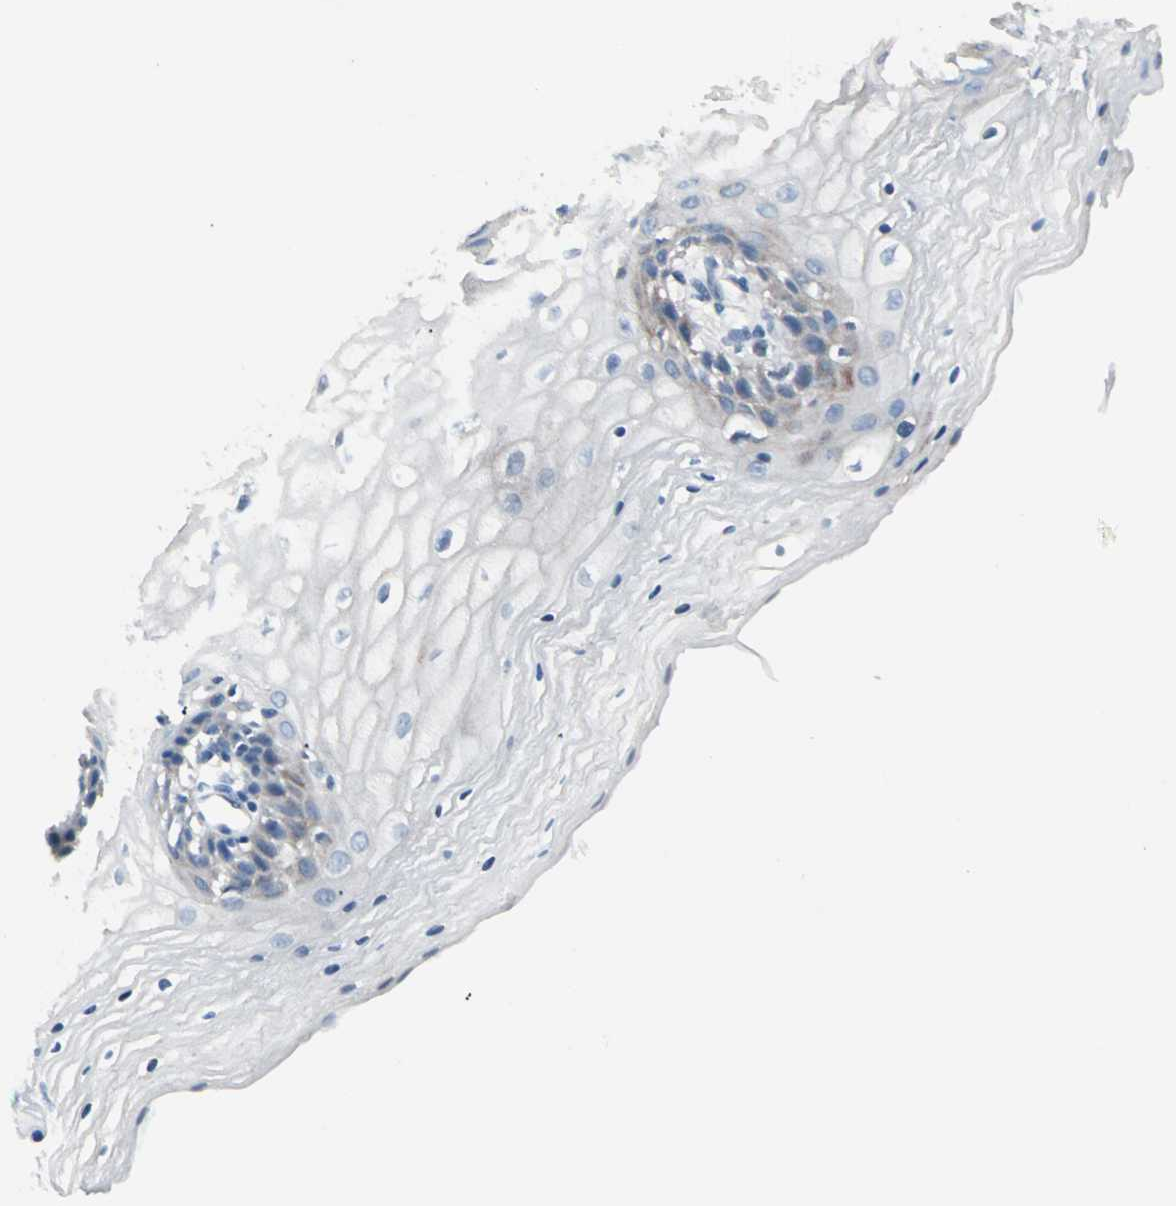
{"staining": {"intensity": "negative", "quantity": "none", "location": "none"}, "tissue": "vagina", "cell_type": "Squamous epithelial cells", "image_type": "normal", "snomed": [{"axis": "morphology", "description": "Normal tissue, NOS"}, {"axis": "topography", "description": "Vagina"}], "caption": "Histopathology image shows no protein expression in squamous epithelial cells of normal vagina.", "gene": "NEFH", "patient": {"sex": "female", "age": 34}}